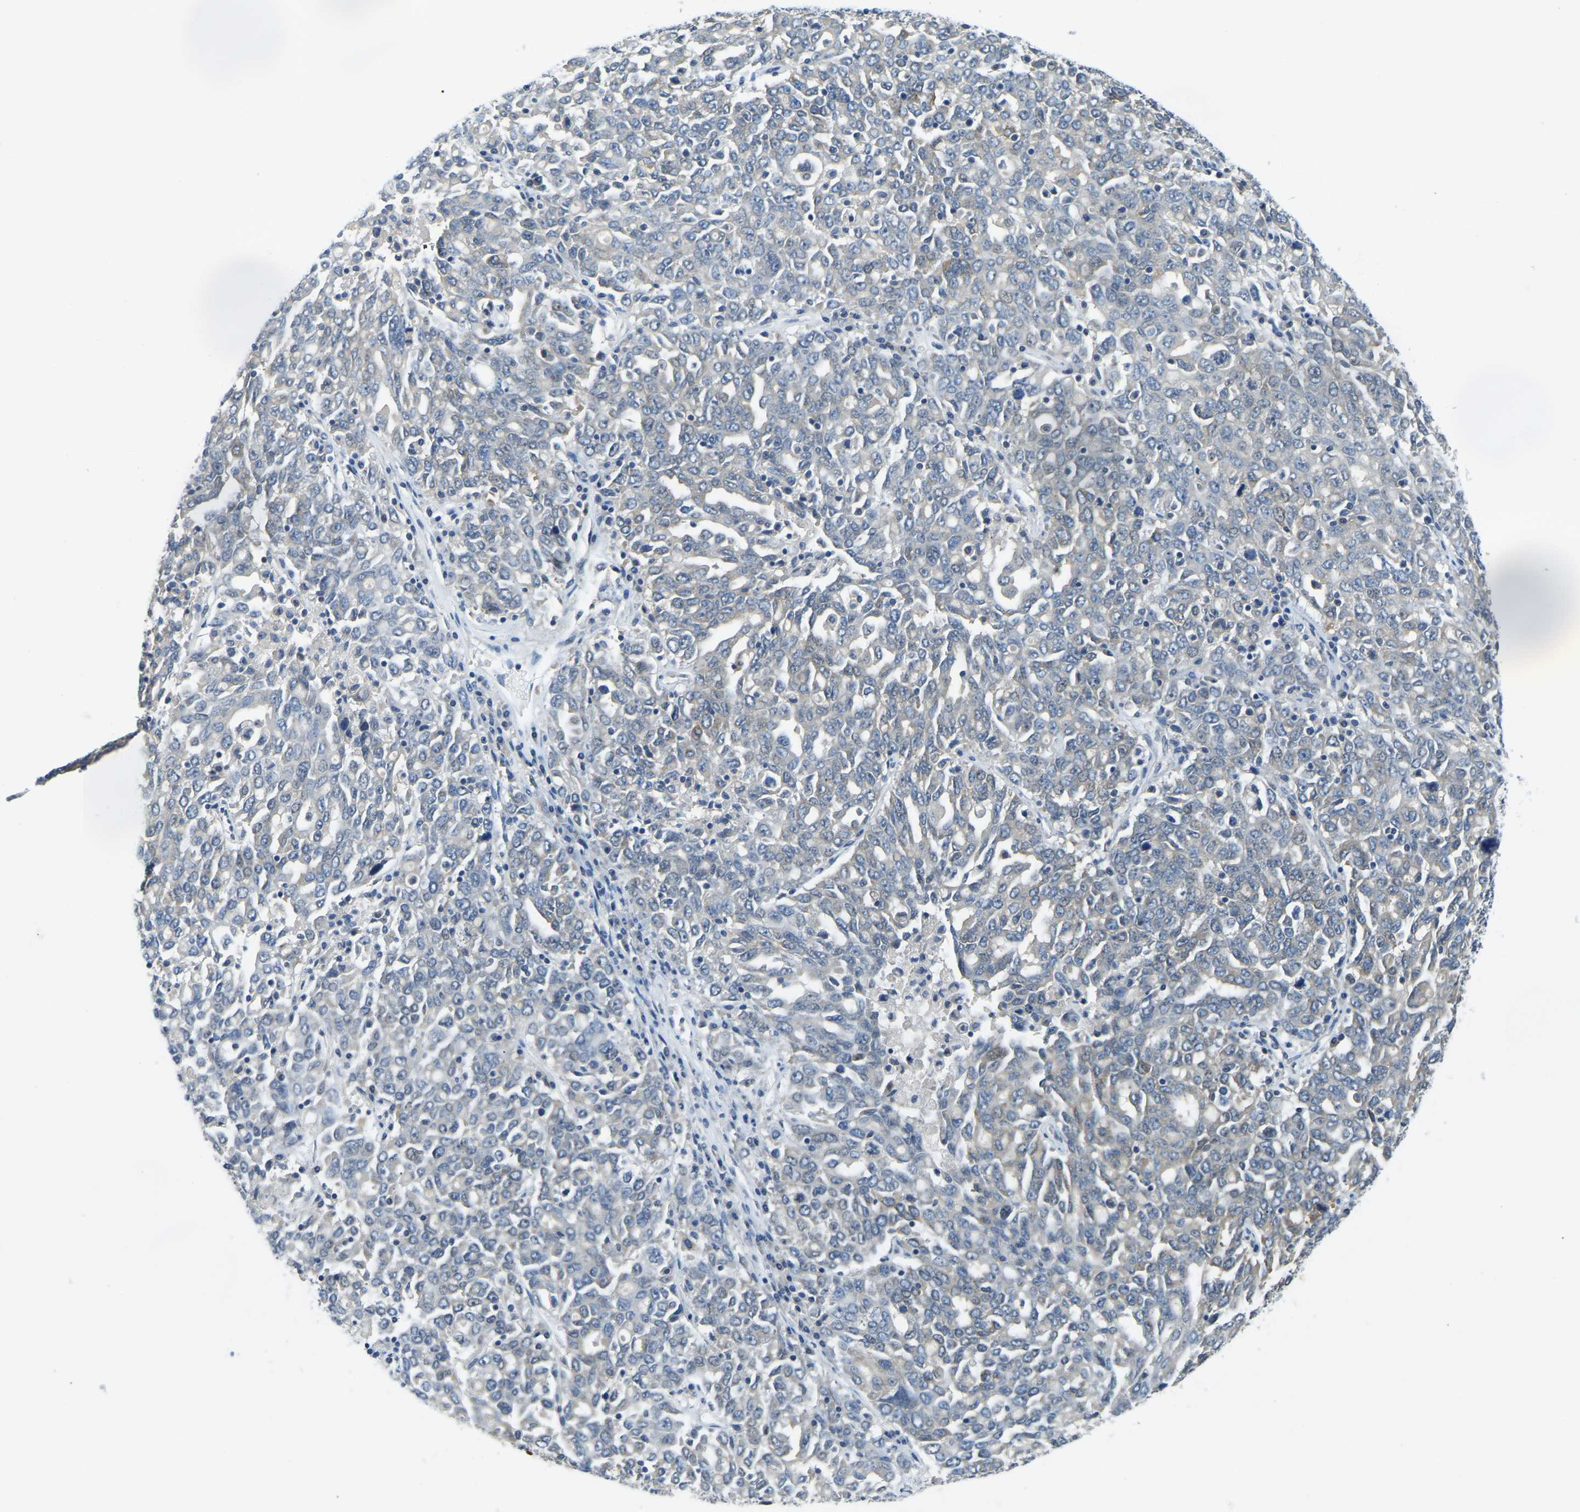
{"staining": {"intensity": "negative", "quantity": "none", "location": "none"}, "tissue": "ovarian cancer", "cell_type": "Tumor cells", "image_type": "cancer", "snomed": [{"axis": "morphology", "description": "Carcinoma, endometroid"}, {"axis": "topography", "description": "Ovary"}], "caption": "There is no significant expression in tumor cells of ovarian cancer.", "gene": "AHNAK", "patient": {"sex": "female", "age": 62}}